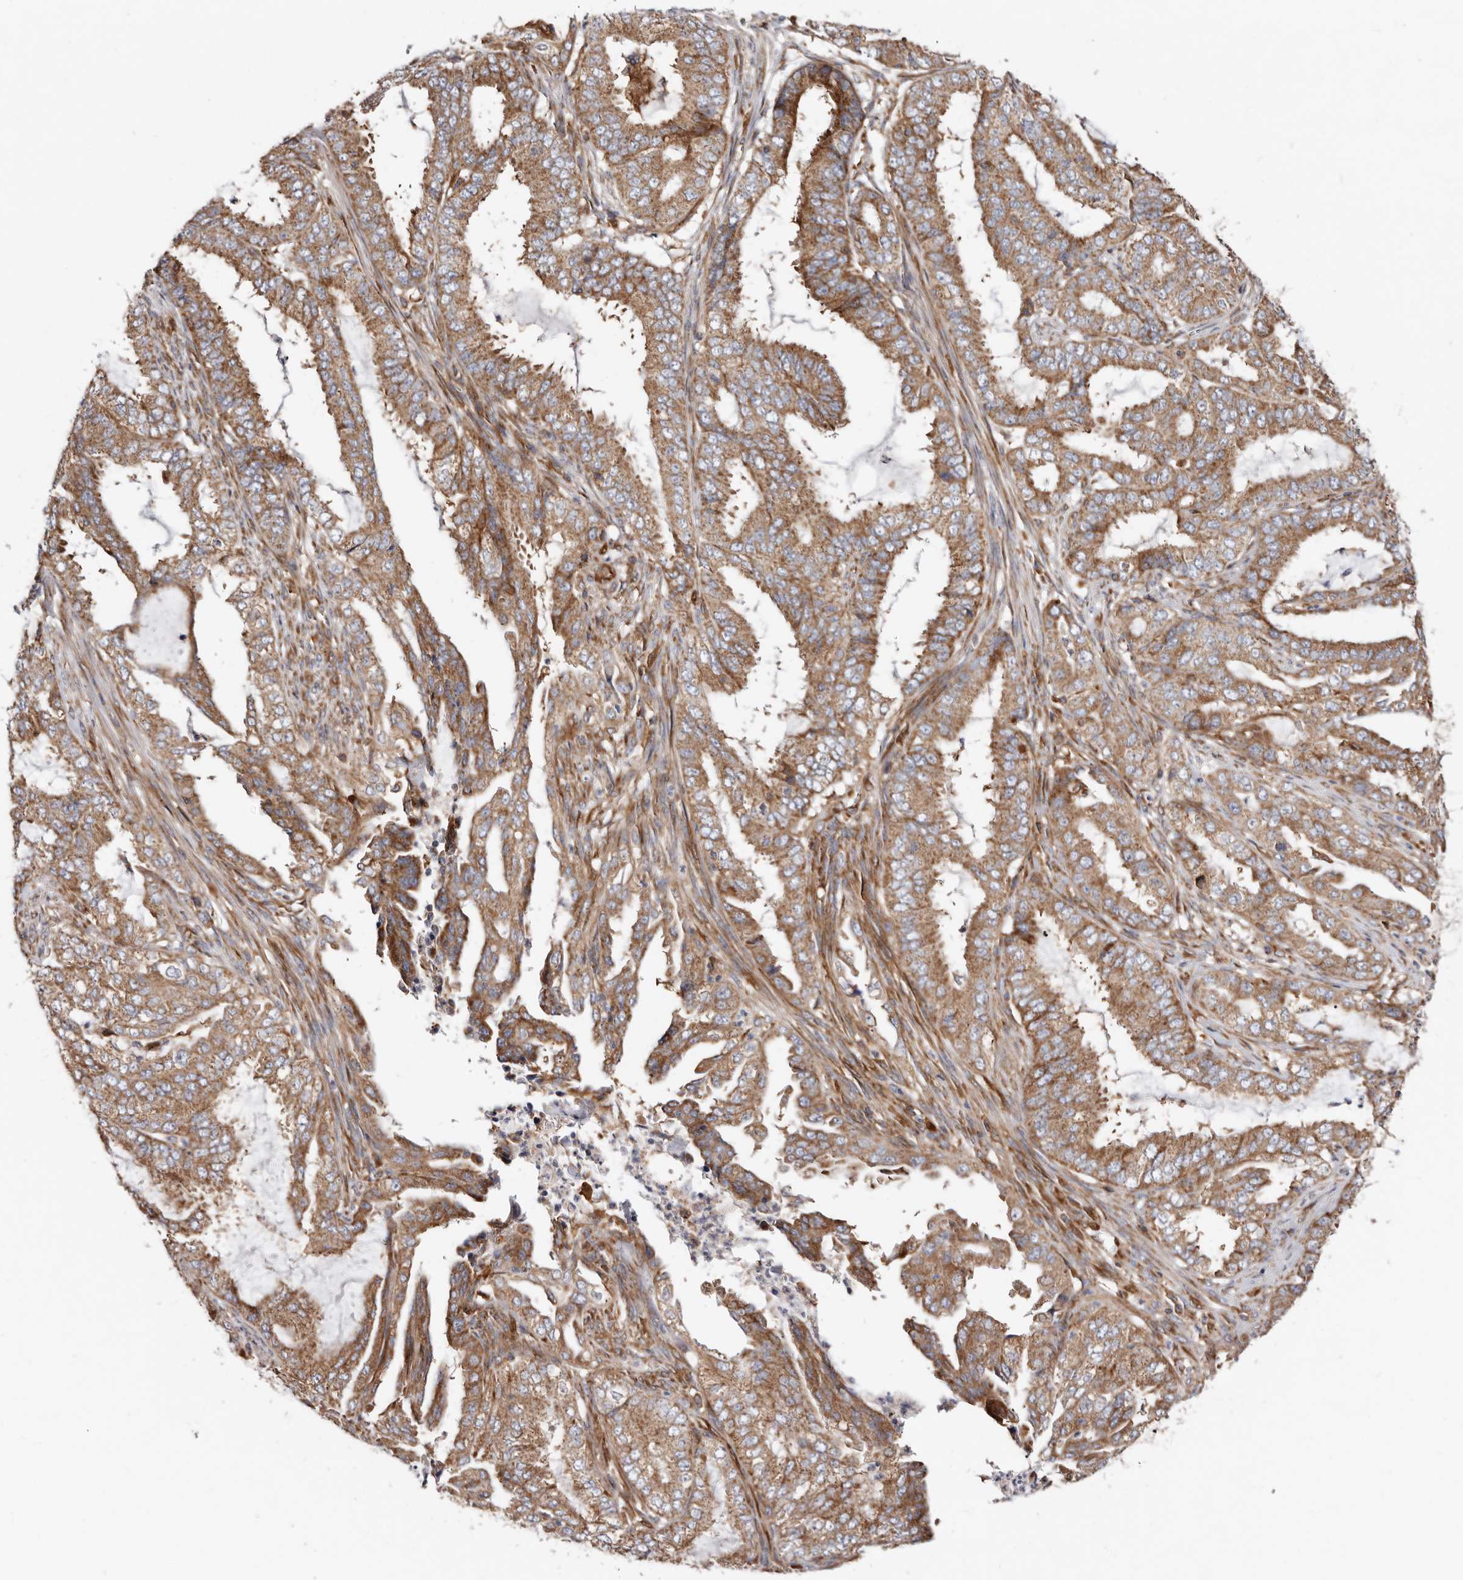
{"staining": {"intensity": "moderate", "quantity": ">75%", "location": "cytoplasmic/membranous"}, "tissue": "endometrial cancer", "cell_type": "Tumor cells", "image_type": "cancer", "snomed": [{"axis": "morphology", "description": "Adenocarcinoma, NOS"}, {"axis": "topography", "description": "Endometrium"}], "caption": "This is a photomicrograph of IHC staining of endometrial adenocarcinoma, which shows moderate positivity in the cytoplasmic/membranous of tumor cells.", "gene": "COQ8B", "patient": {"sex": "female", "age": 51}}